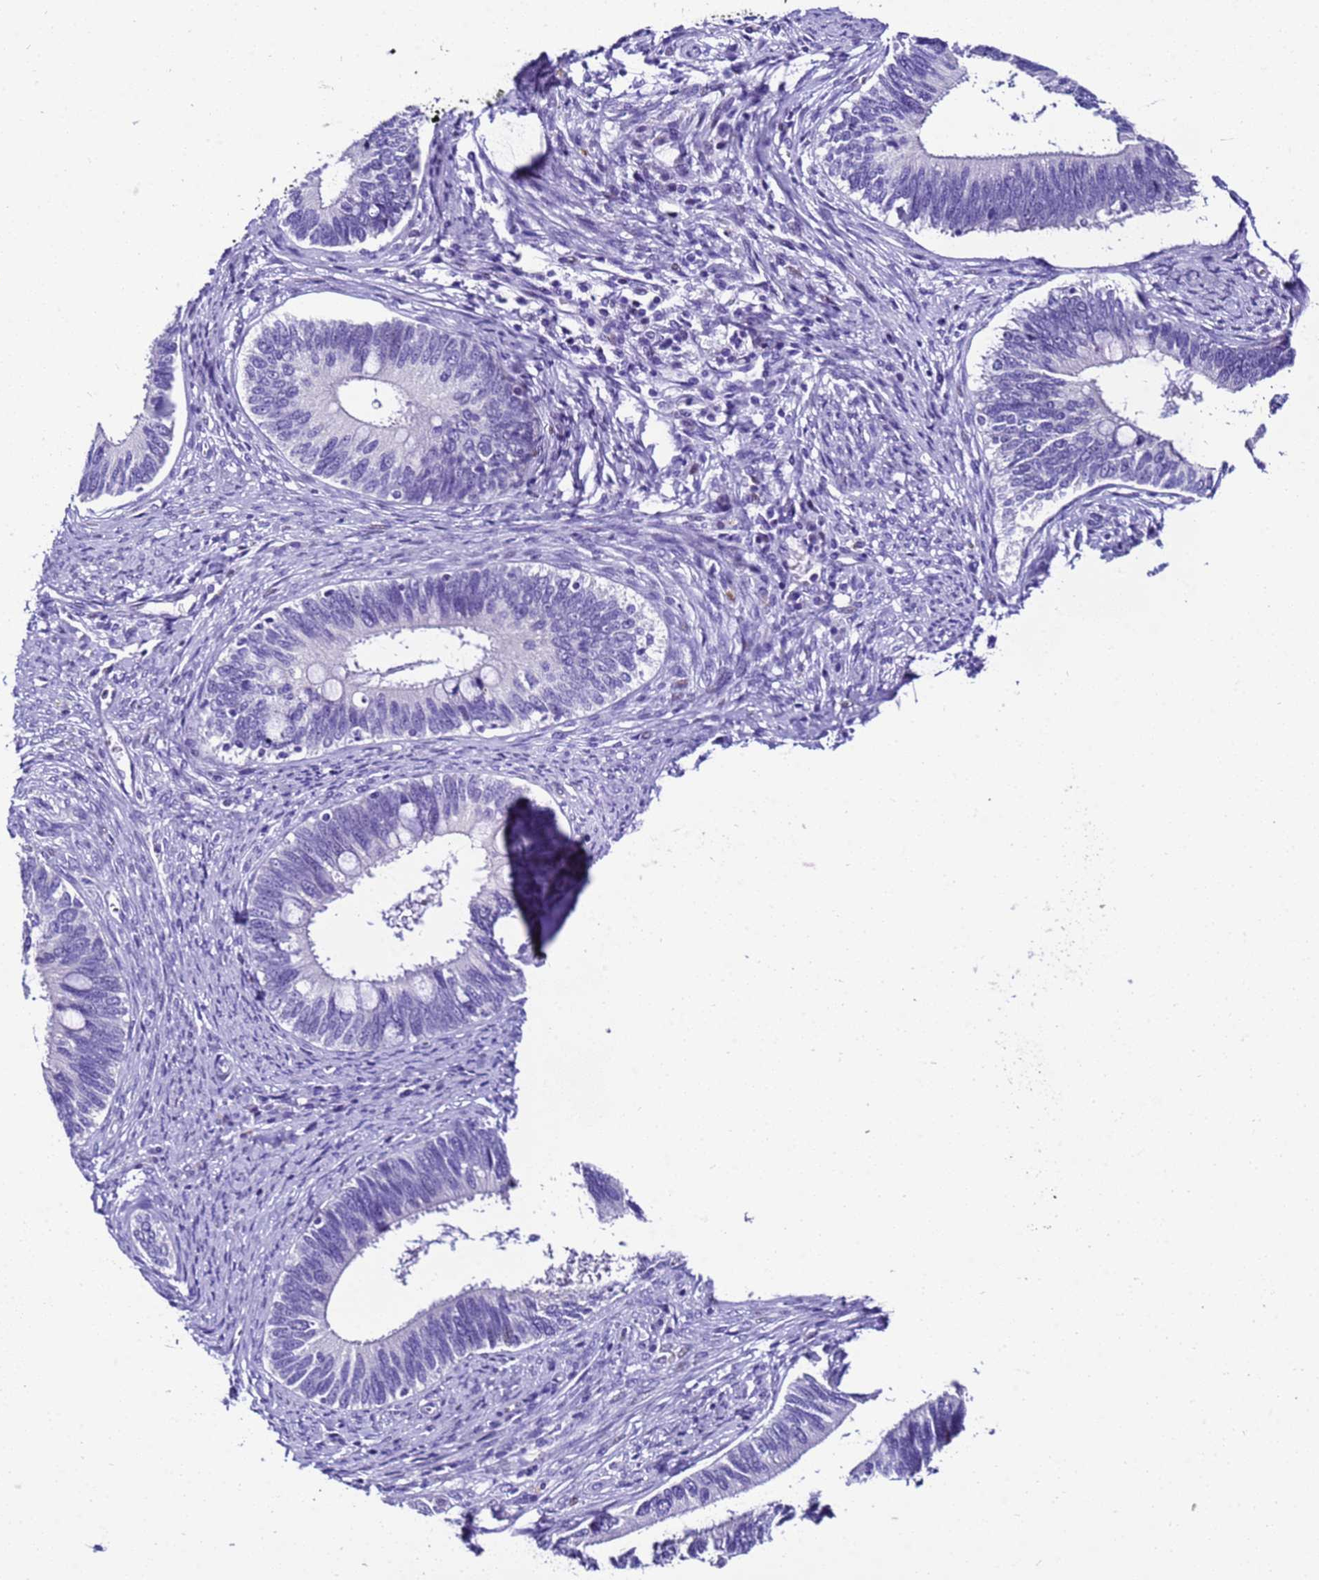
{"staining": {"intensity": "negative", "quantity": "none", "location": "none"}, "tissue": "cervical cancer", "cell_type": "Tumor cells", "image_type": "cancer", "snomed": [{"axis": "morphology", "description": "Adenocarcinoma, NOS"}, {"axis": "topography", "description": "Cervix"}], "caption": "This micrograph is of cervical cancer (adenocarcinoma) stained with IHC to label a protein in brown with the nuclei are counter-stained blue. There is no staining in tumor cells. (DAB immunohistochemistry with hematoxylin counter stain).", "gene": "ZNF417", "patient": {"sex": "female", "age": 42}}